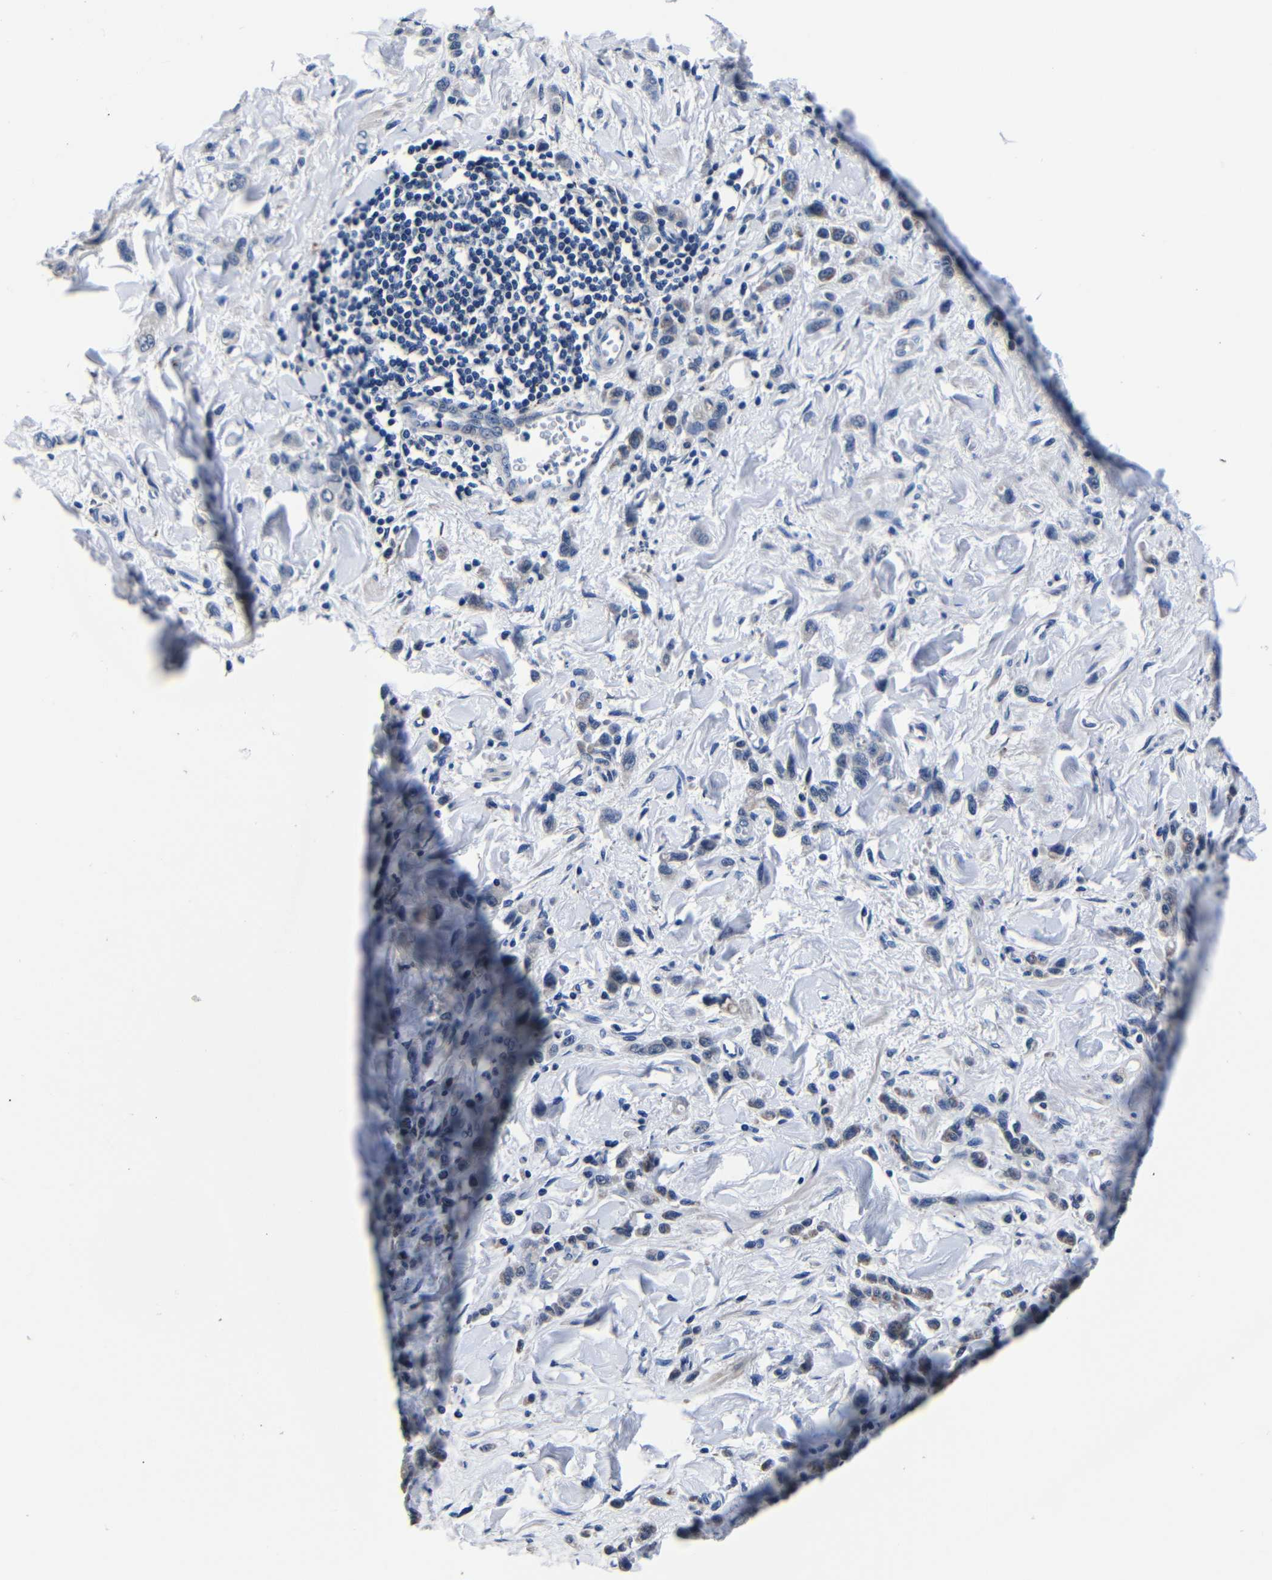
{"staining": {"intensity": "weak", "quantity": "25%-75%", "location": "cytoplasmic/membranous"}, "tissue": "stomach cancer", "cell_type": "Tumor cells", "image_type": "cancer", "snomed": [{"axis": "morphology", "description": "Normal tissue, NOS"}, {"axis": "morphology", "description": "Adenocarcinoma, NOS"}, {"axis": "topography", "description": "Stomach"}], "caption": "Immunohistochemical staining of human stomach adenocarcinoma exhibits low levels of weak cytoplasmic/membranous staining in approximately 25%-75% of tumor cells.", "gene": "DEPP1", "patient": {"sex": "male", "age": 82}}